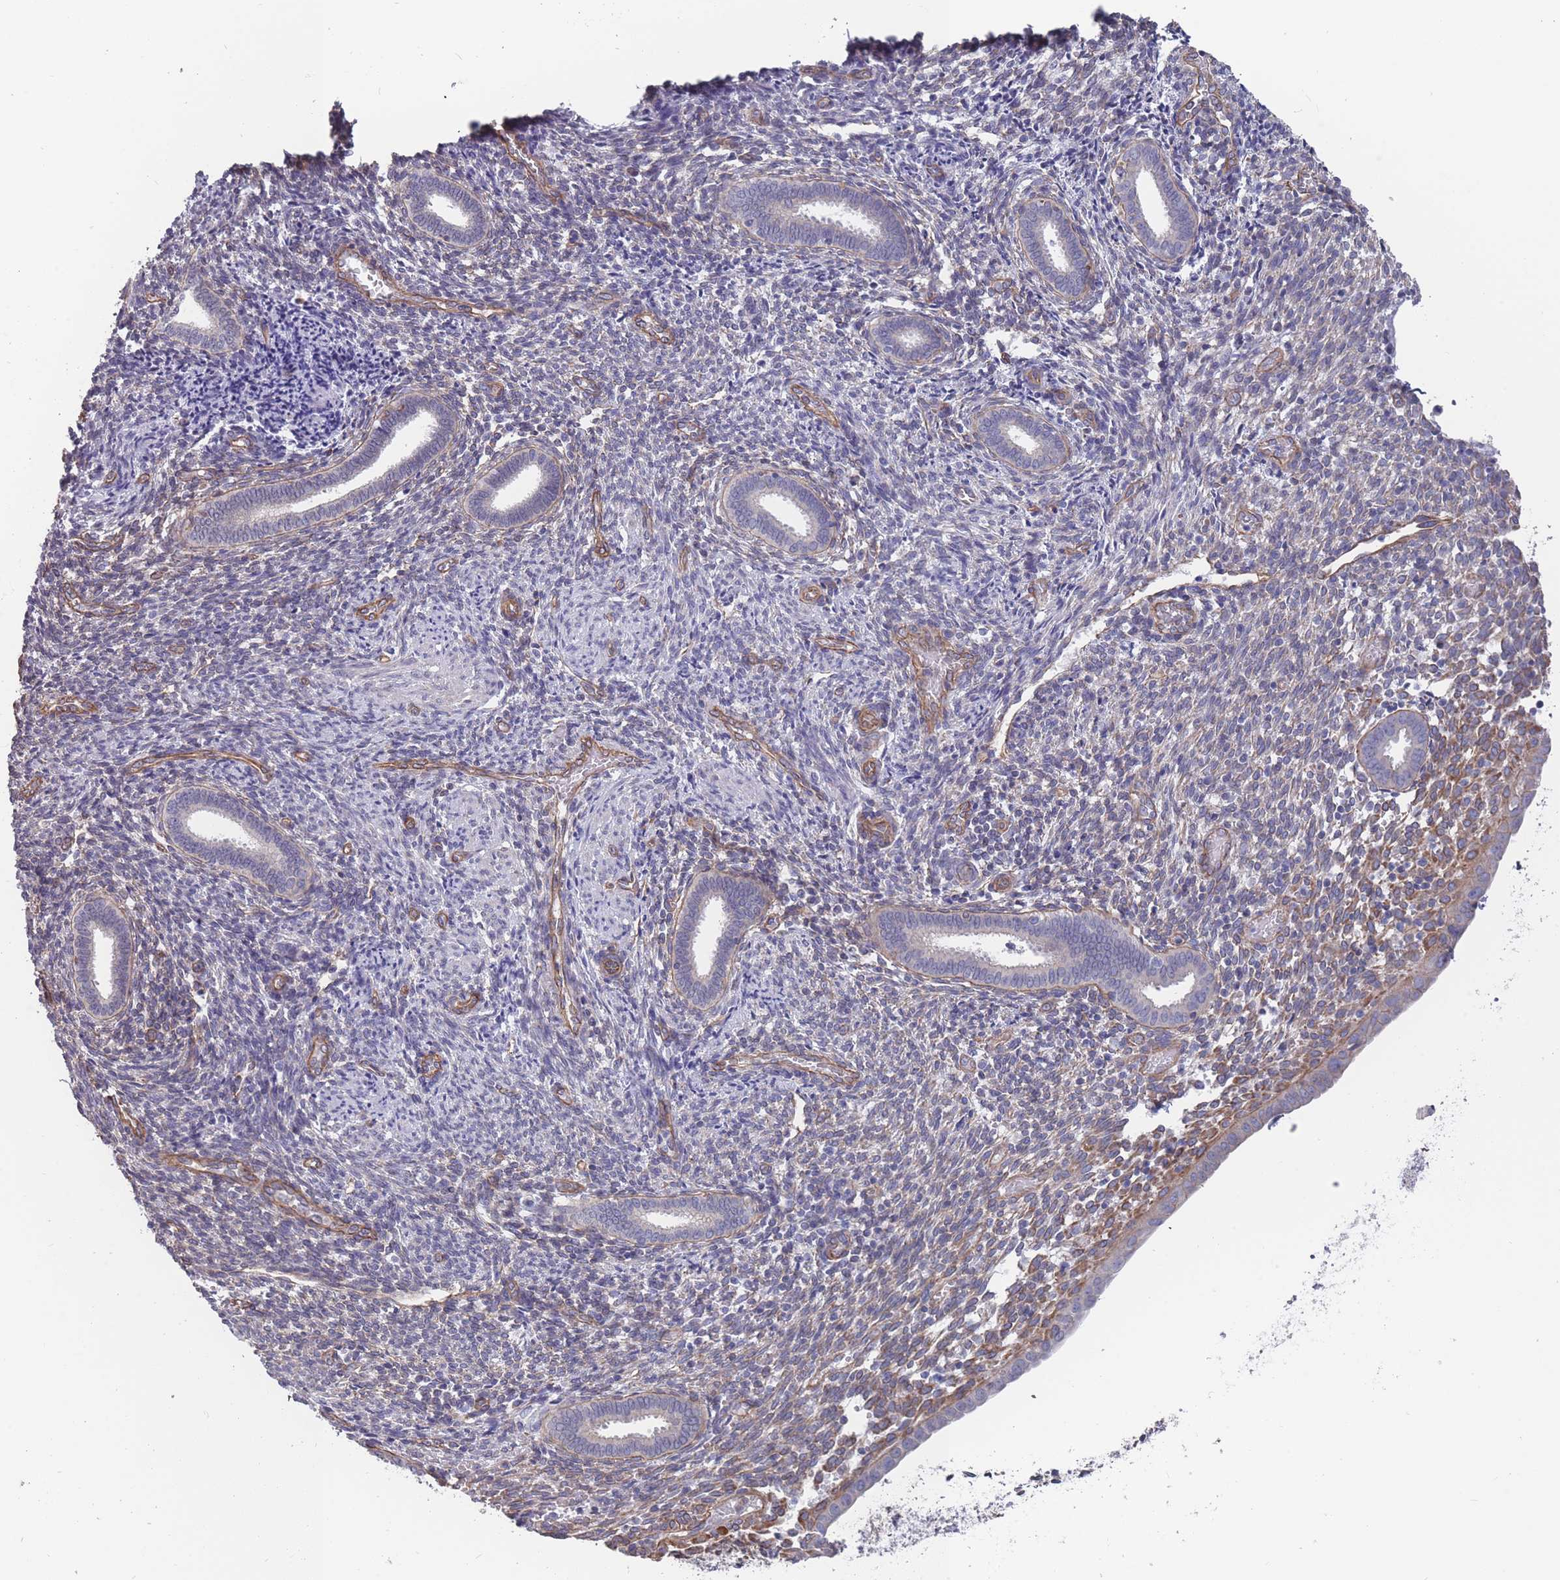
{"staining": {"intensity": "weak", "quantity": "<25%", "location": "cytoplasmic/membranous"}, "tissue": "endometrium", "cell_type": "Cells in endometrial stroma", "image_type": "normal", "snomed": [{"axis": "morphology", "description": "Normal tissue, NOS"}, {"axis": "topography", "description": "Endometrium"}], "caption": "High magnification brightfield microscopy of benign endometrium stained with DAB (brown) and counterstained with hematoxylin (blue): cells in endometrial stroma show no significant positivity. (Stains: DAB immunohistochemistry with hematoxylin counter stain, Microscopy: brightfield microscopy at high magnification).", "gene": "SLC1A6", "patient": {"sex": "female", "age": 32}}